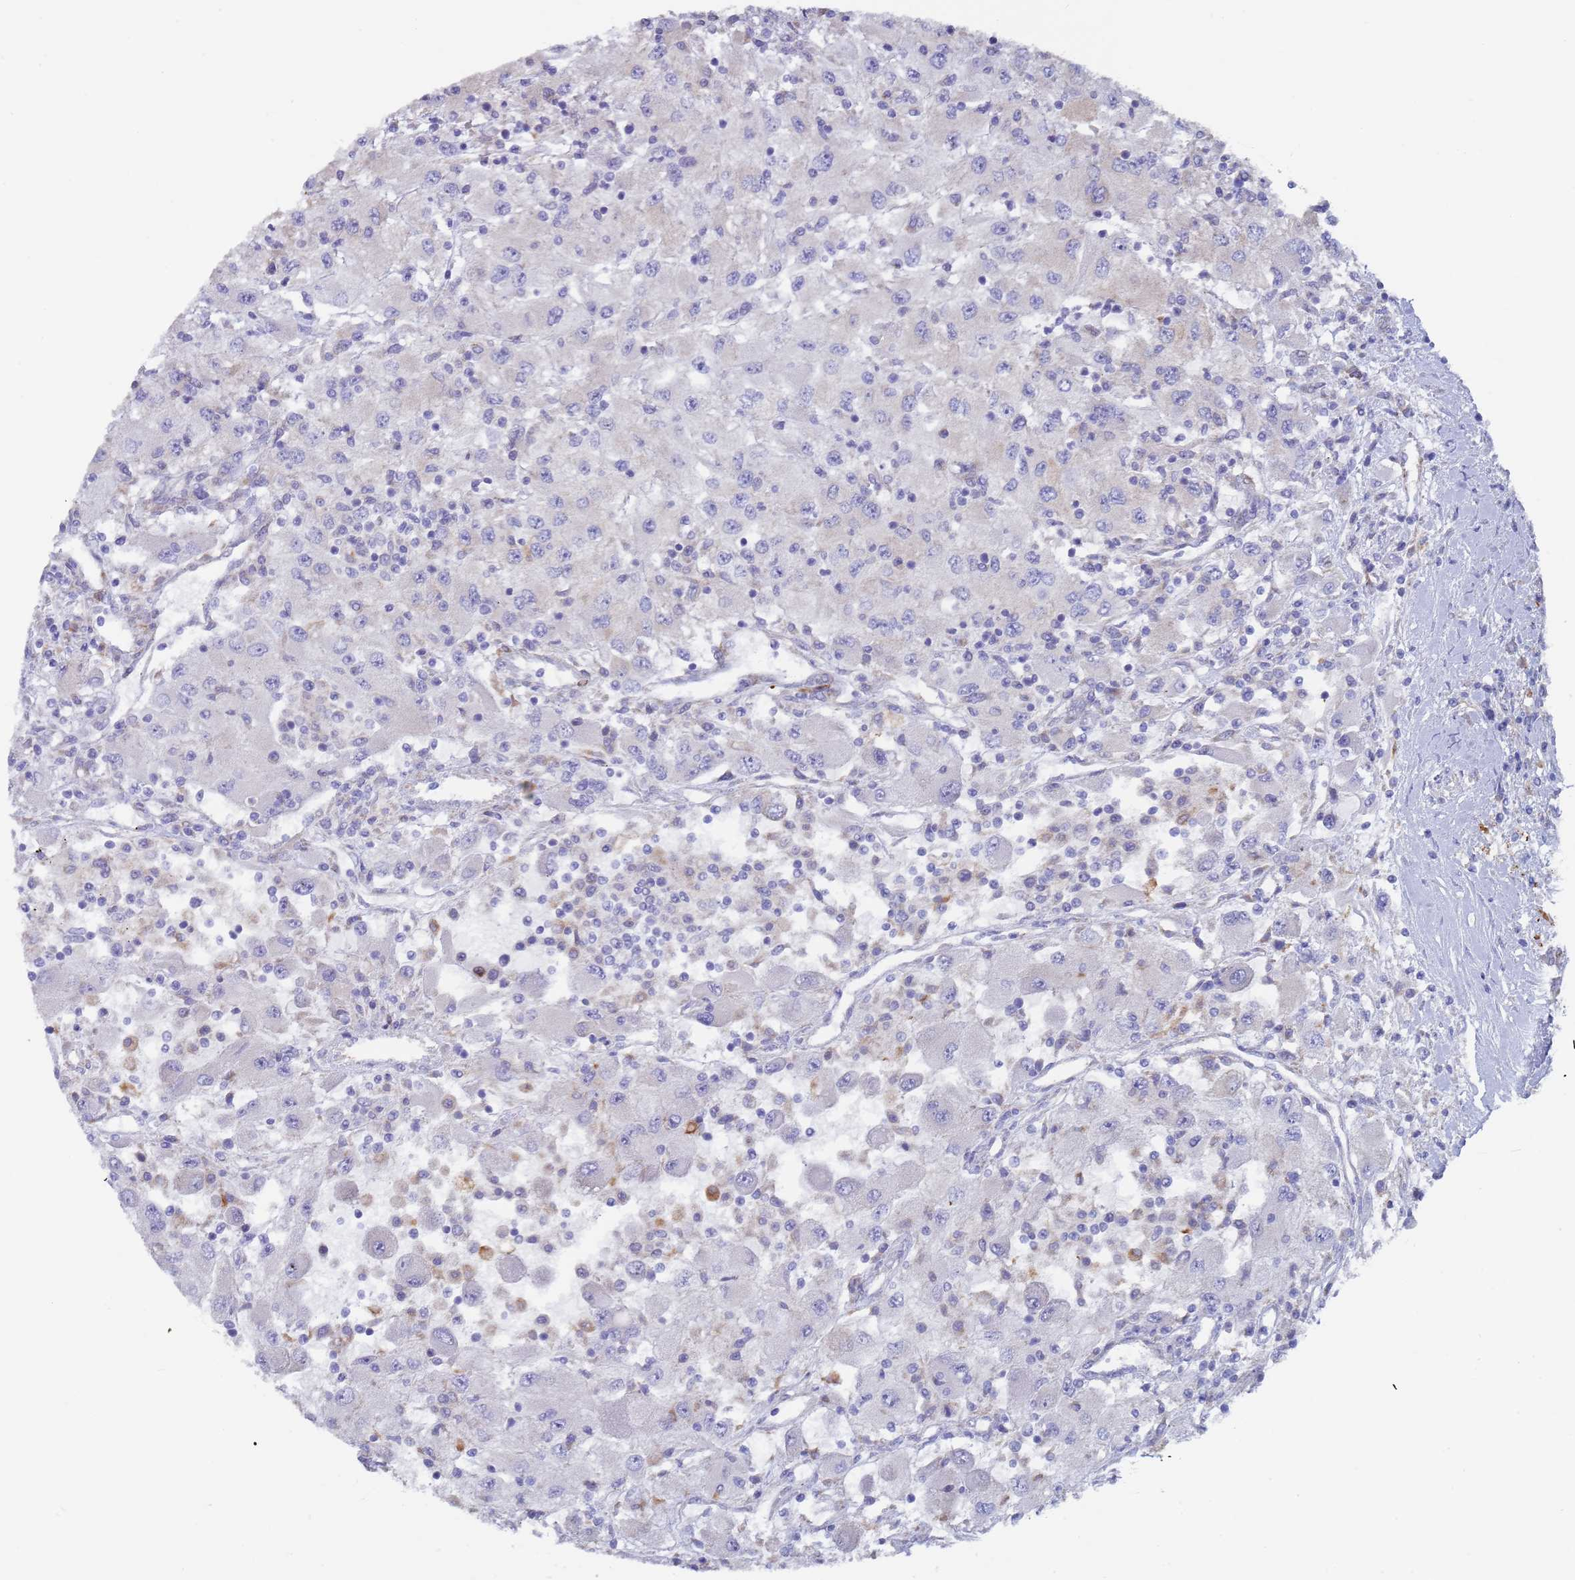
{"staining": {"intensity": "negative", "quantity": "none", "location": "none"}, "tissue": "renal cancer", "cell_type": "Tumor cells", "image_type": "cancer", "snomed": [{"axis": "morphology", "description": "Adenocarcinoma, NOS"}, {"axis": "topography", "description": "Kidney"}], "caption": "Renal cancer was stained to show a protein in brown. There is no significant expression in tumor cells. The staining is performed using DAB brown chromogen with nuclei counter-stained in using hematoxylin.", "gene": "ZNF844", "patient": {"sex": "female", "age": 67}}